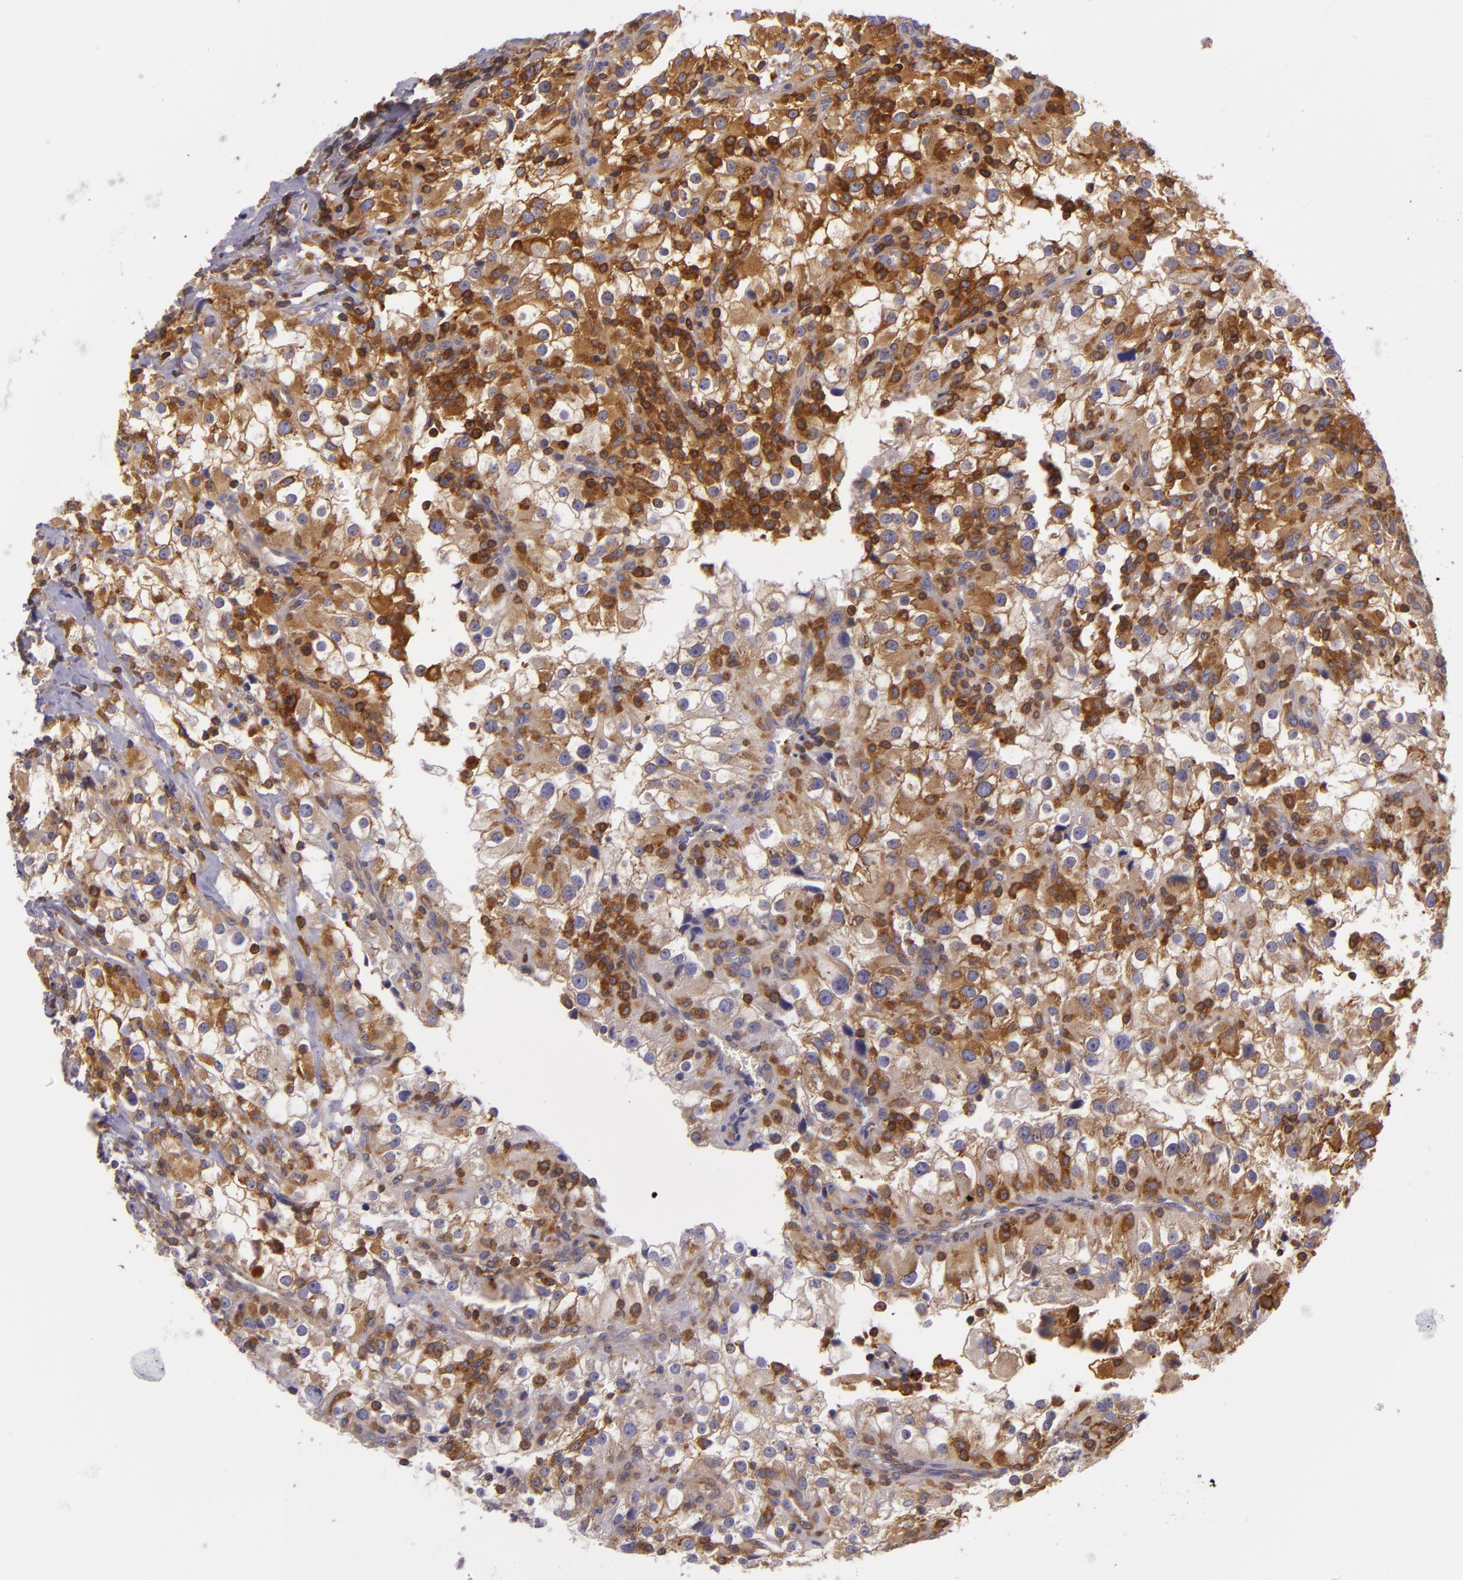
{"staining": {"intensity": "strong", "quantity": "25%-75%", "location": "cytoplasmic/membranous"}, "tissue": "renal cancer", "cell_type": "Tumor cells", "image_type": "cancer", "snomed": [{"axis": "morphology", "description": "Adenocarcinoma, NOS"}, {"axis": "topography", "description": "Kidney"}], "caption": "Approximately 25%-75% of tumor cells in human renal adenocarcinoma display strong cytoplasmic/membranous protein staining as visualized by brown immunohistochemical staining.", "gene": "TLN1", "patient": {"sex": "female", "age": 52}}